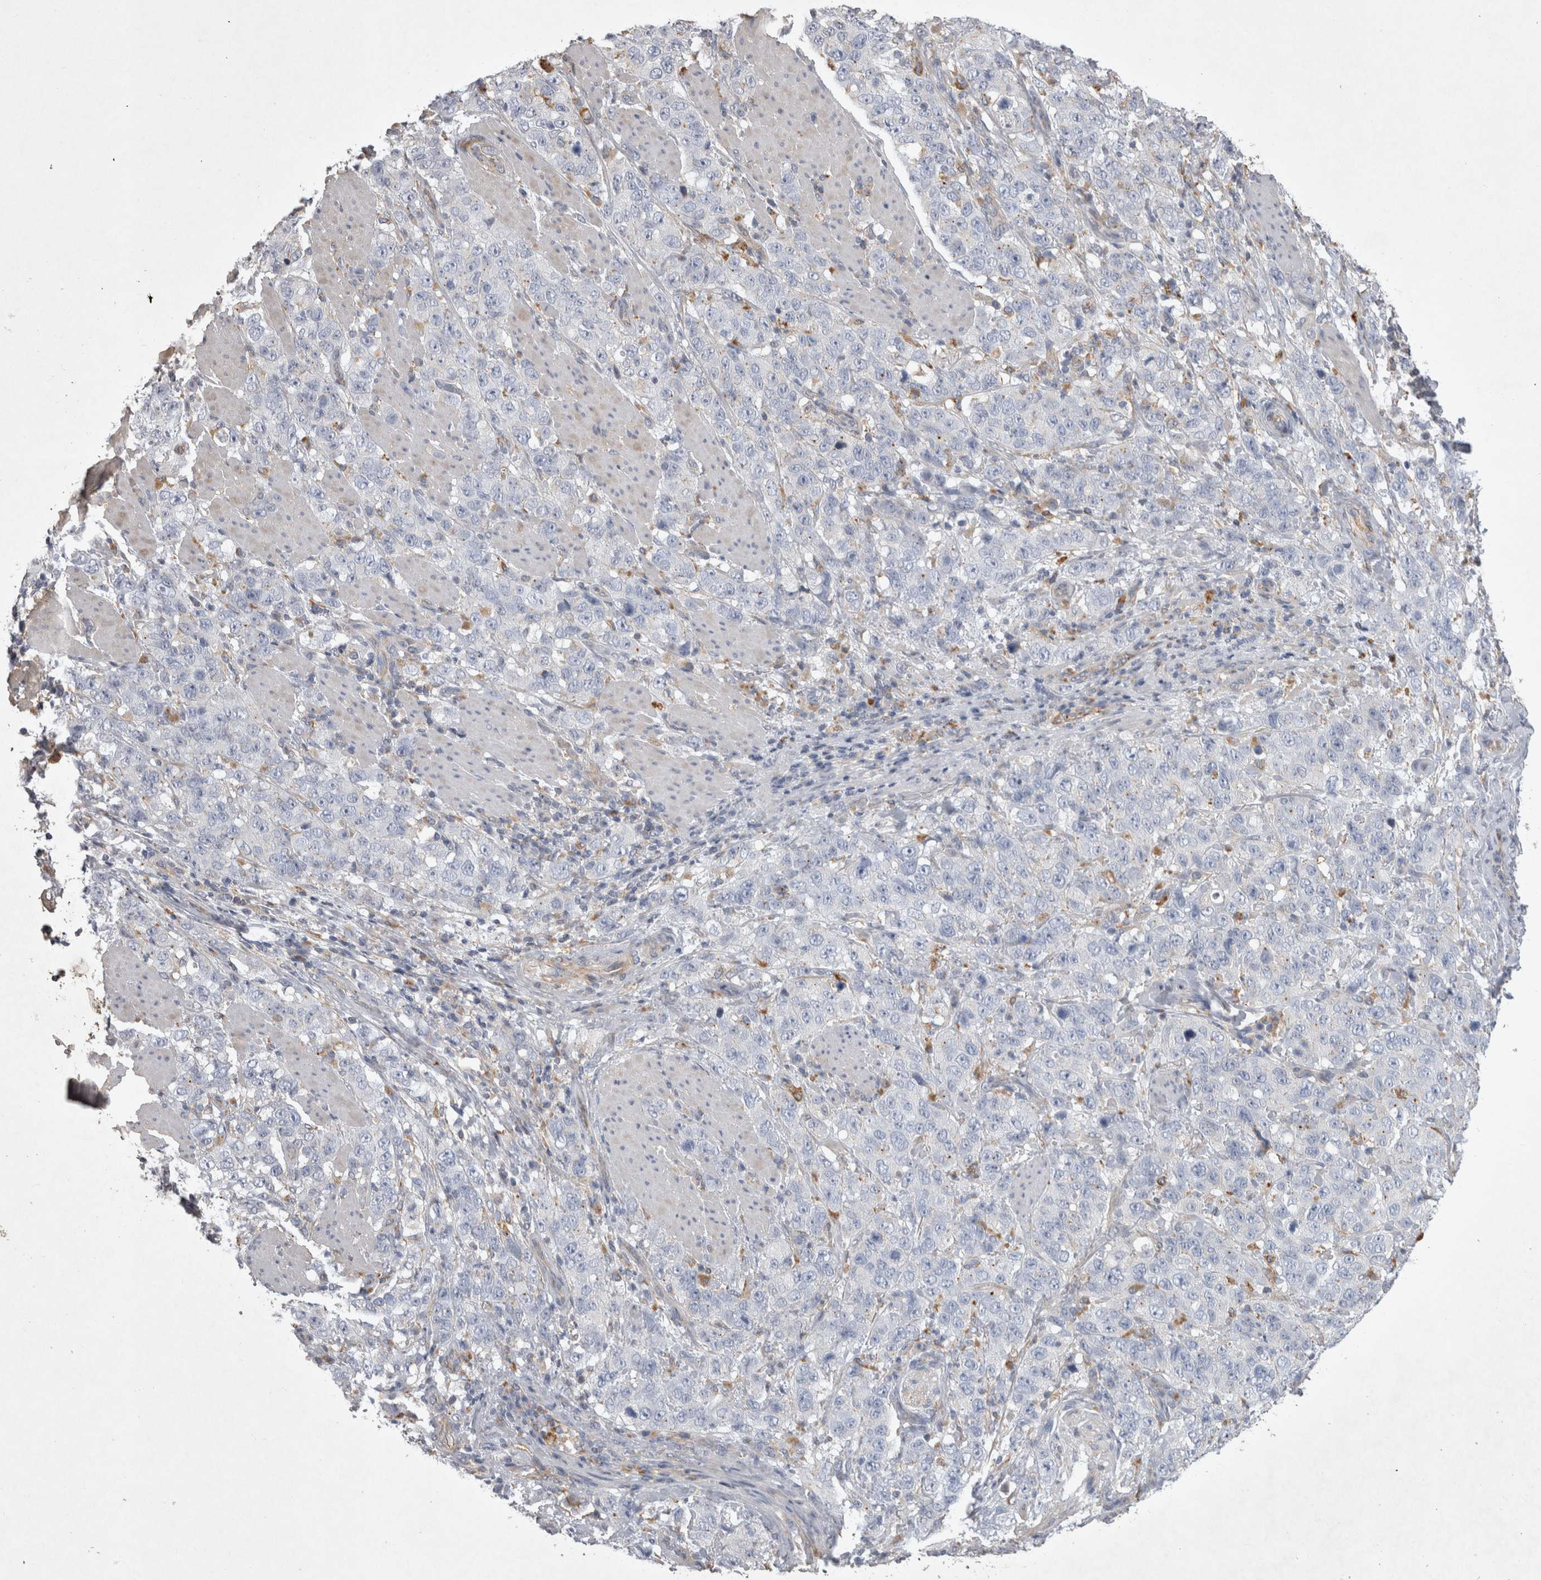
{"staining": {"intensity": "negative", "quantity": "none", "location": "none"}, "tissue": "stomach cancer", "cell_type": "Tumor cells", "image_type": "cancer", "snomed": [{"axis": "morphology", "description": "Adenocarcinoma, NOS"}, {"axis": "topography", "description": "Stomach"}], "caption": "Stomach cancer (adenocarcinoma) stained for a protein using immunohistochemistry (IHC) shows no staining tumor cells.", "gene": "STRADB", "patient": {"sex": "male", "age": 48}}